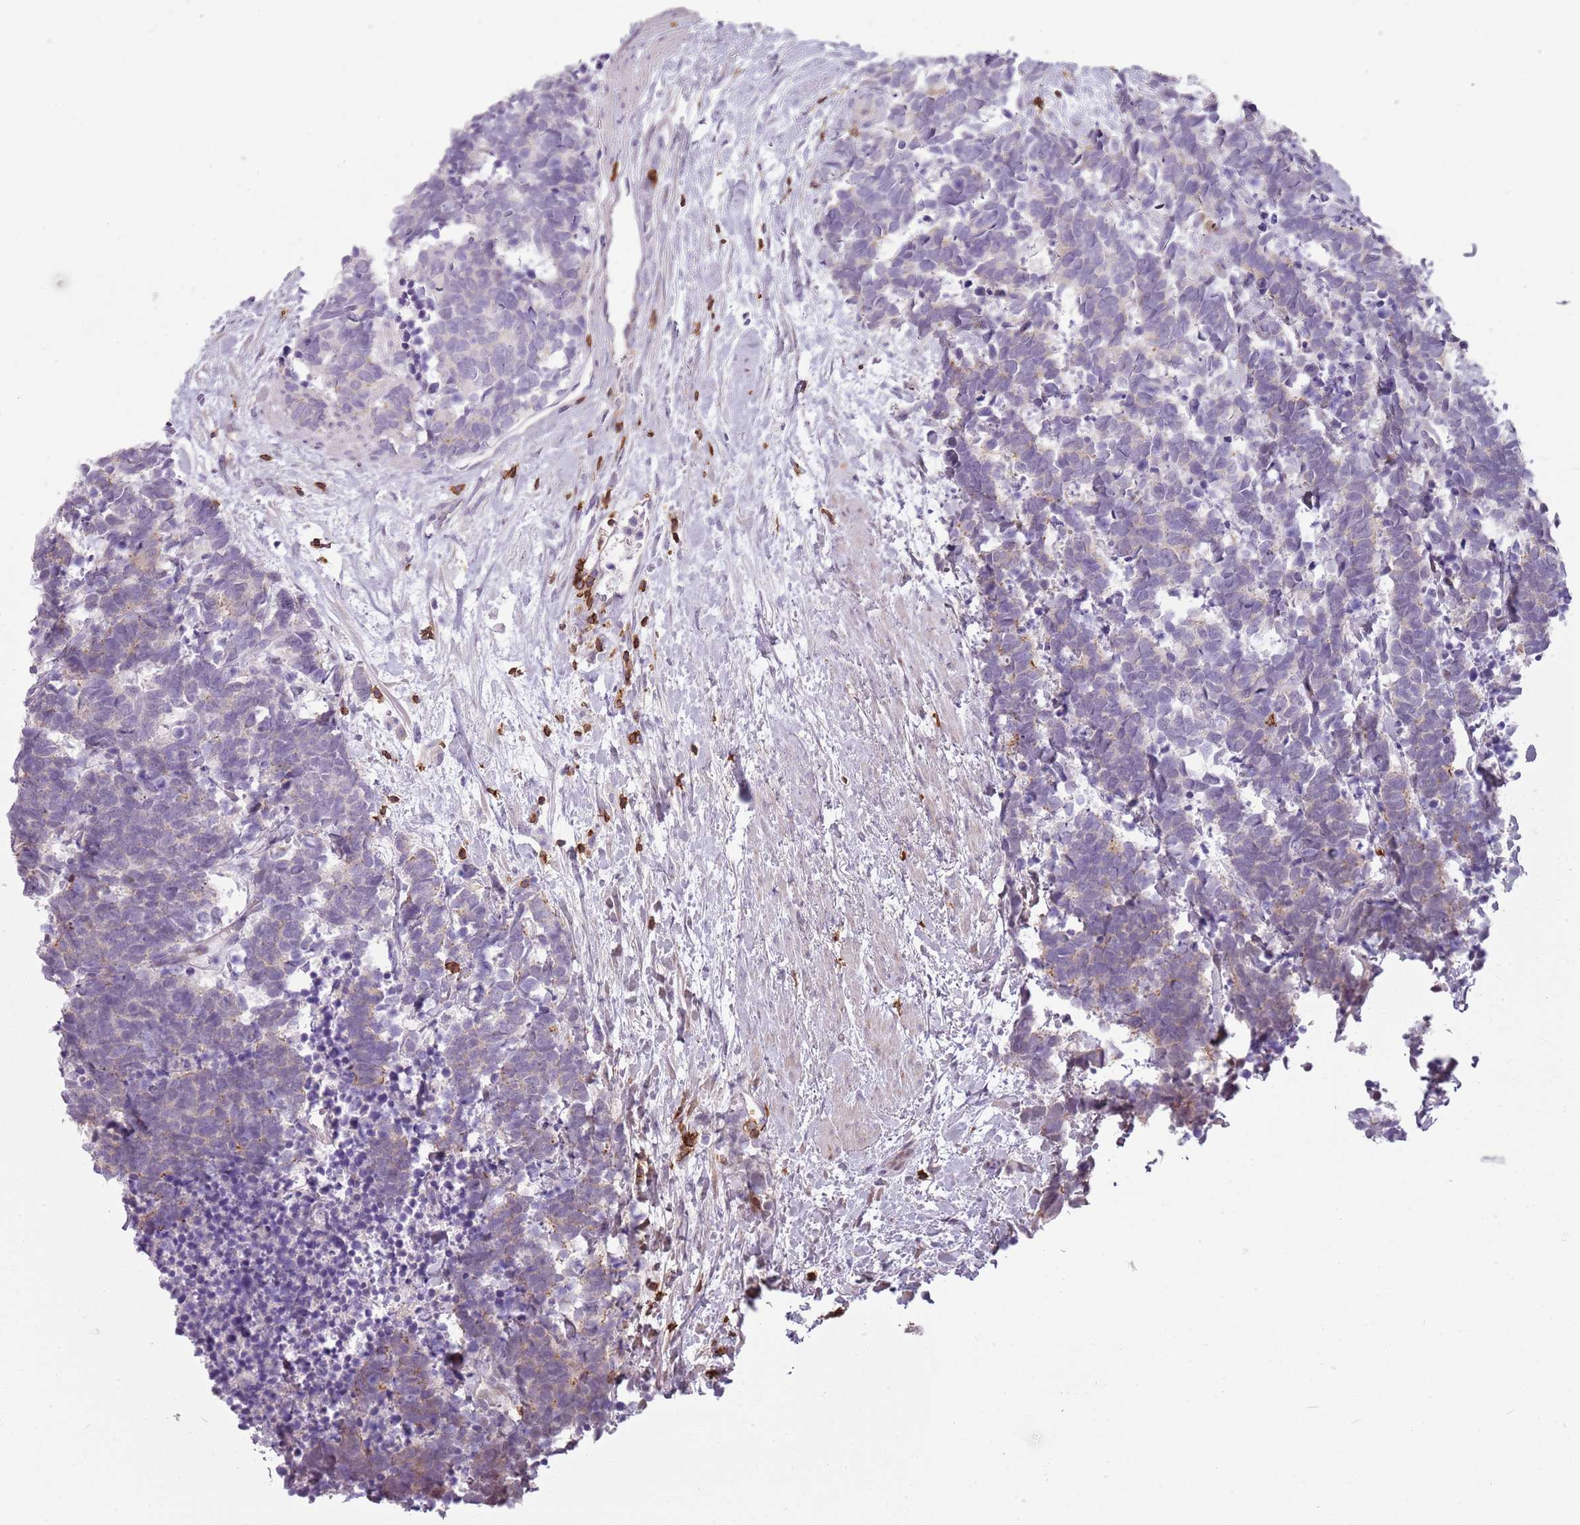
{"staining": {"intensity": "weak", "quantity": "<25%", "location": "cytoplasmic/membranous"}, "tissue": "carcinoid", "cell_type": "Tumor cells", "image_type": "cancer", "snomed": [{"axis": "morphology", "description": "Carcinoma, NOS"}, {"axis": "morphology", "description": "Carcinoid, malignant, NOS"}, {"axis": "topography", "description": "Prostate"}], "caption": "This is a photomicrograph of immunohistochemistry staining of carcinoid, which shows no expression in tumor cells.", "gene": "ZNF583", "patient": {"sex": "male", "age": 57}}